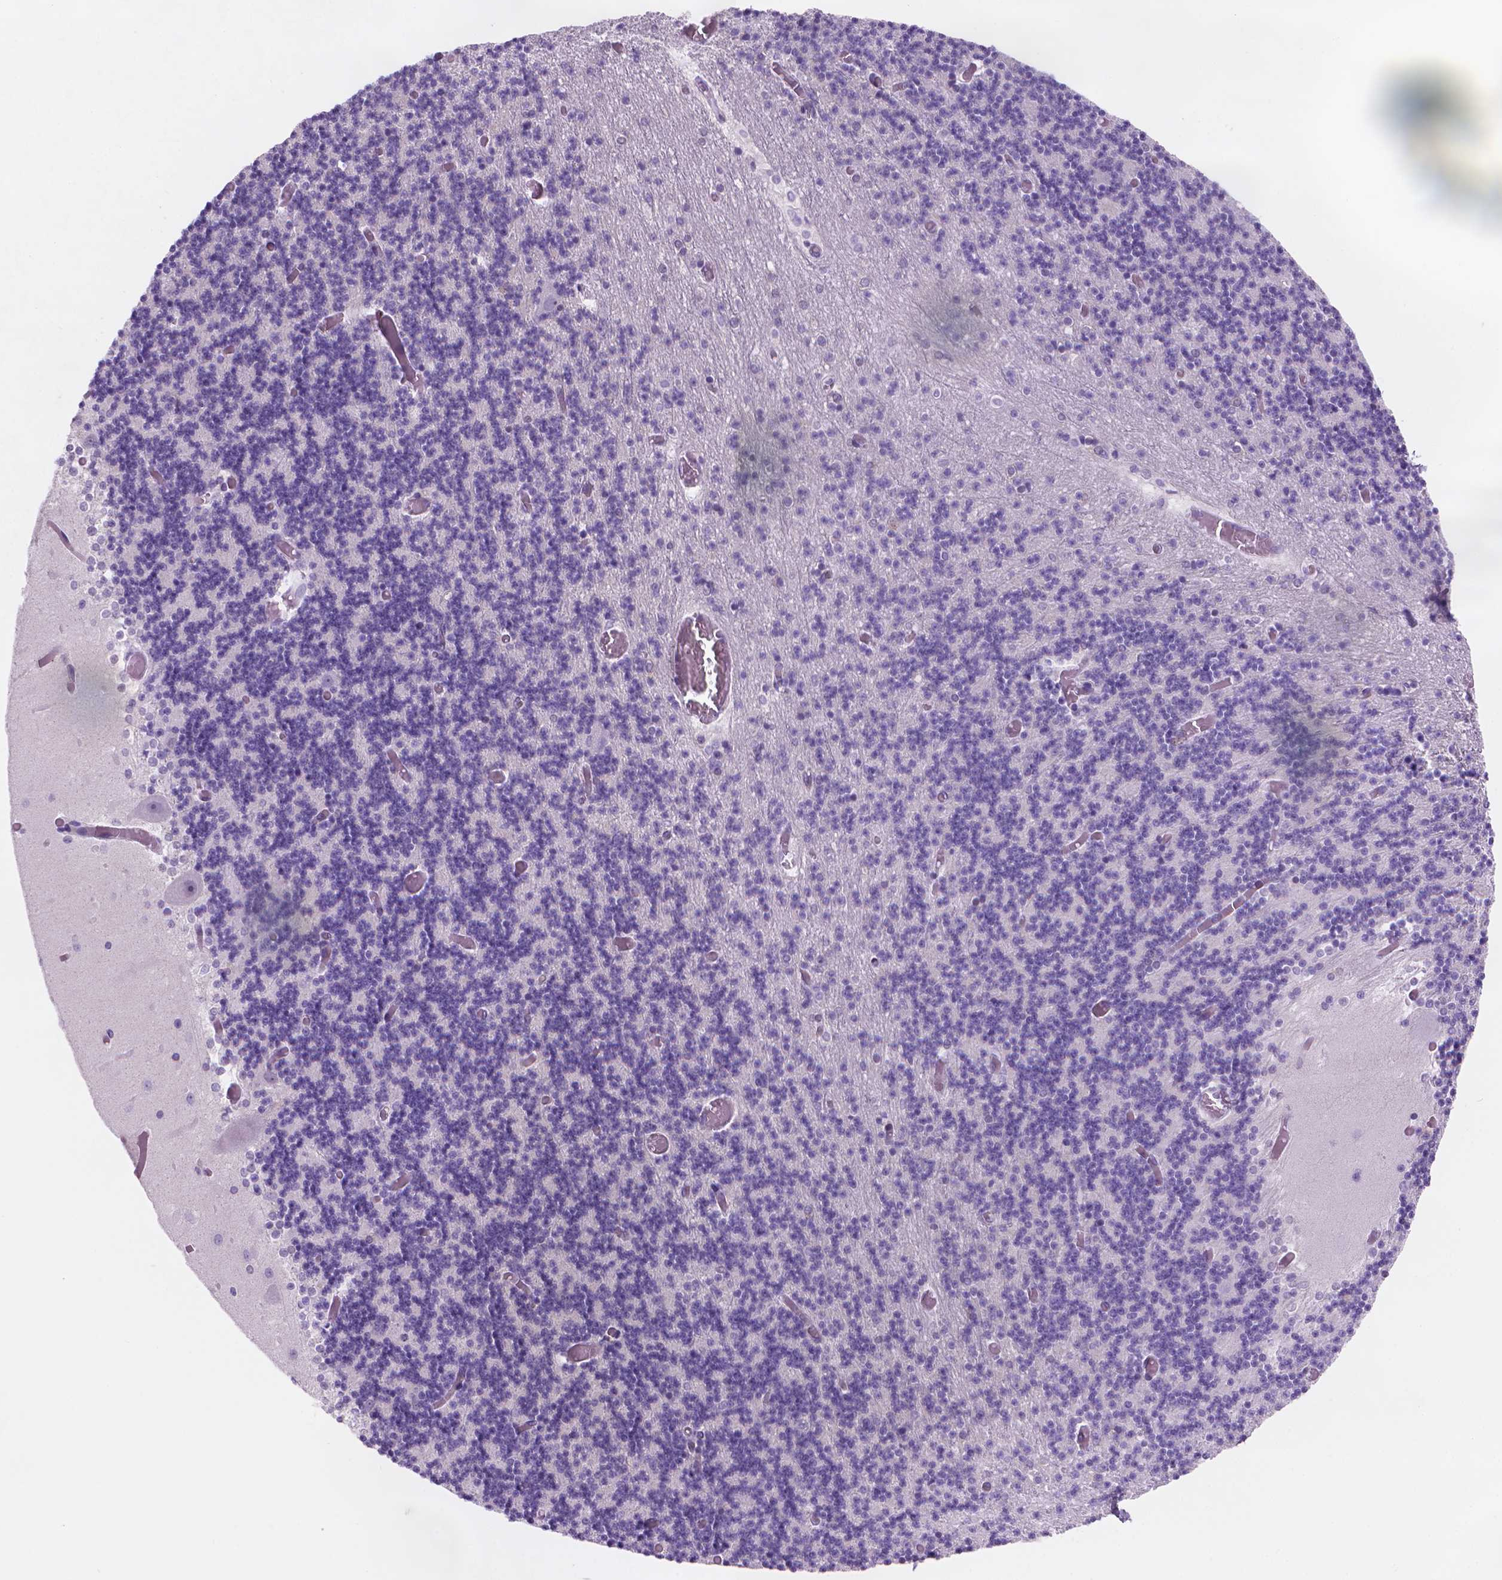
{"staining": {"intensity": "negative", "quantity": "none", "location": "none"}, "tissue": "cerebellum", "cell_type": "Cells in granular layer", "image_type": "normal", "snomed": [{"axis": "morphology", "description": "Normal tissue, NOS"}, {"axis": "topography", "description": "Cerebellum"}], "caption": "An image of human cerebellum is negative for staining in cells in granular layer. The staining is performed using DAB (3,3'-diaminobenzidine) brown chromogen with nuclei counter-stained in using hematoxylin.", "gene": "ENSG00000187186", "patient": {"sex": "female", "age": 28}}